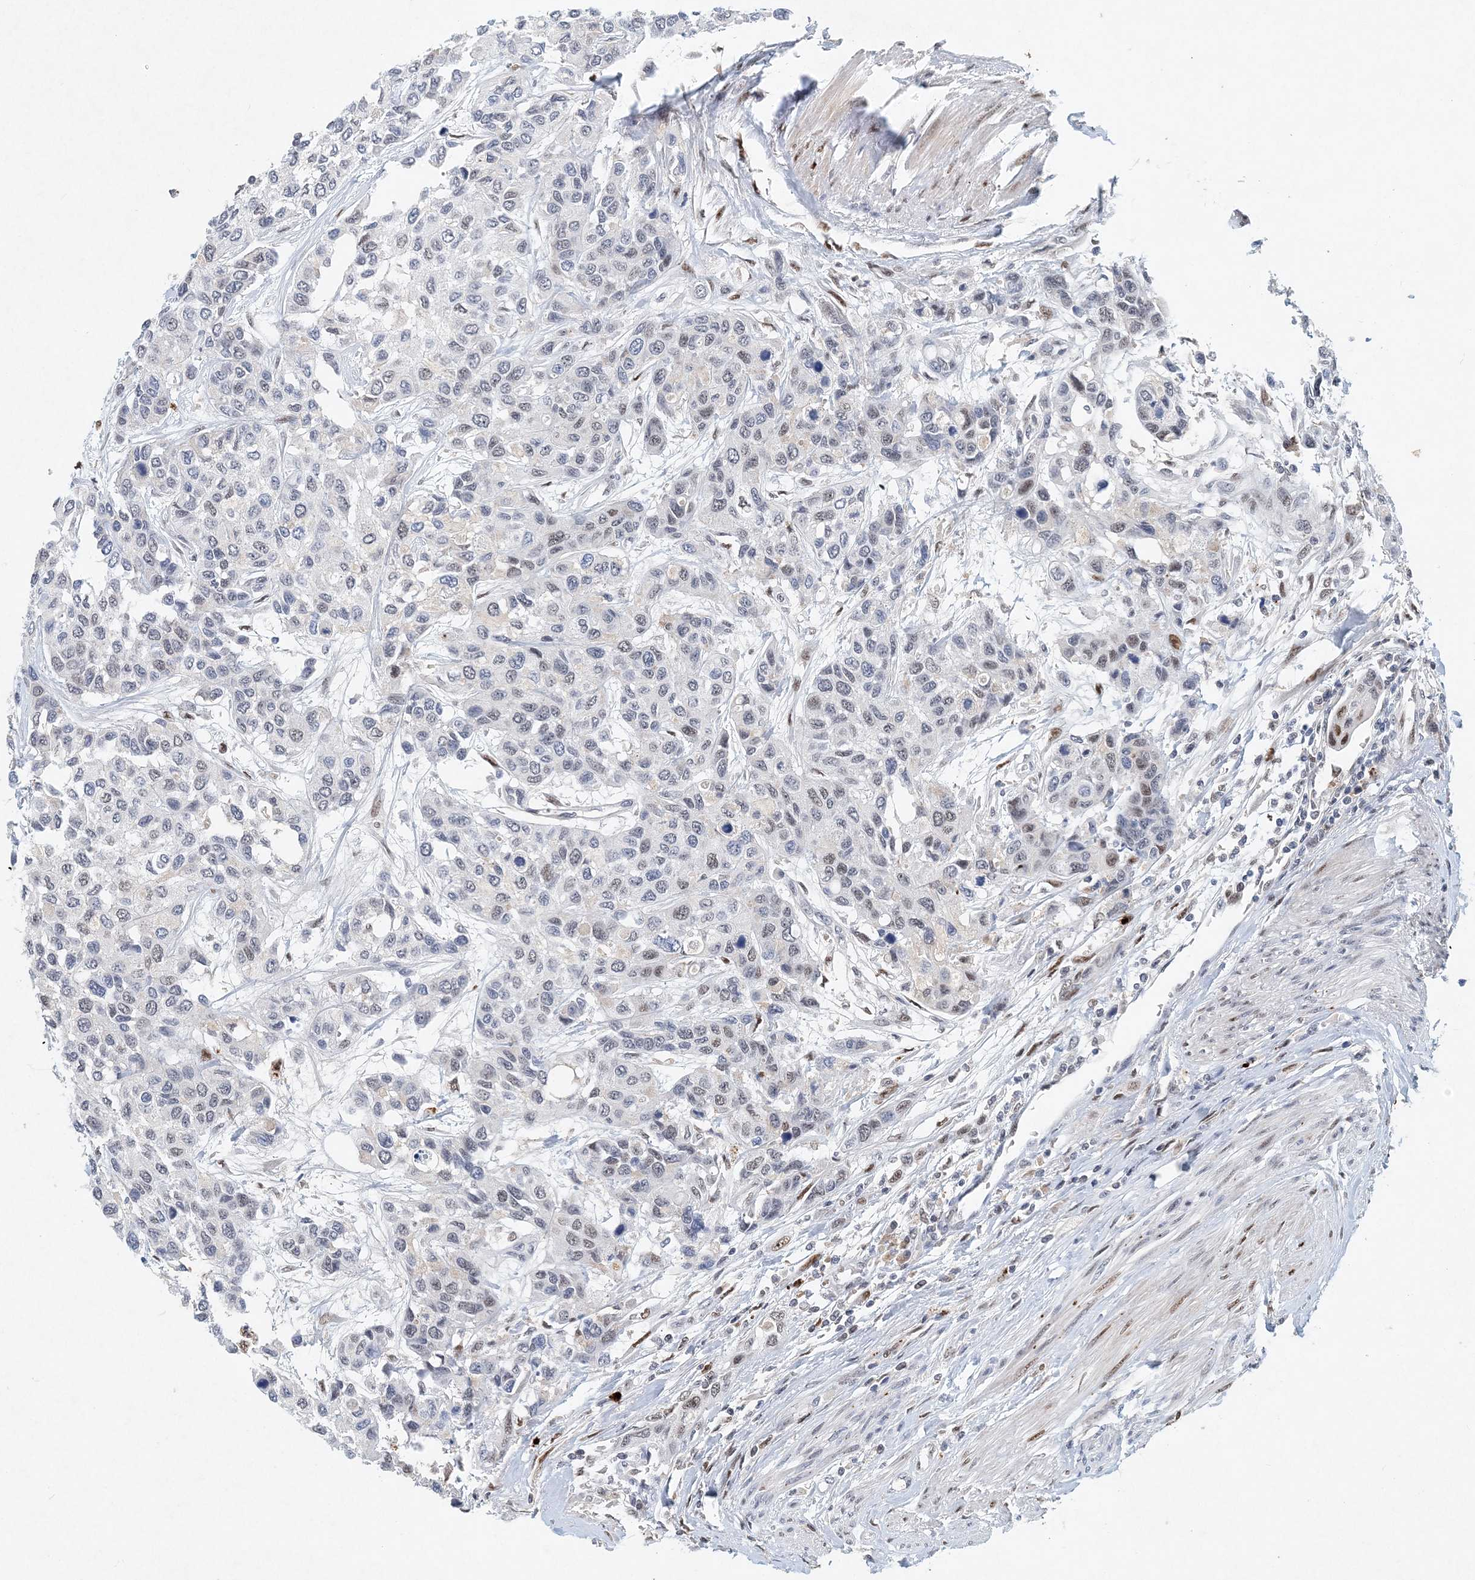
{"staining": {"intensity": "negative", "quantity": "none", "location": "none"}, "tissue": "urothelial cancer", "cell_type": "Tumor cells", "image_type": "cancer", "snomed": [{"axis": "morphology", "description": "Normal tissue, NOS"}, {"axis": "morphology", "description": "Urothelial carcinoma, High grade"}, {"axis": "topography", "description": "Vascular tissue"}, {"axis": "topography", "description": "Urinary bladder"}], "caption": "Urothelial cancer was stained to show a protein in brown. There is no significant positivity in tumor cells. (DAB immunohistochemistry (IHC) visualized using brightfield microscopy, high magnification).", "gene": "KPNA4", "patient": {"sex": "female", "age": 56}}